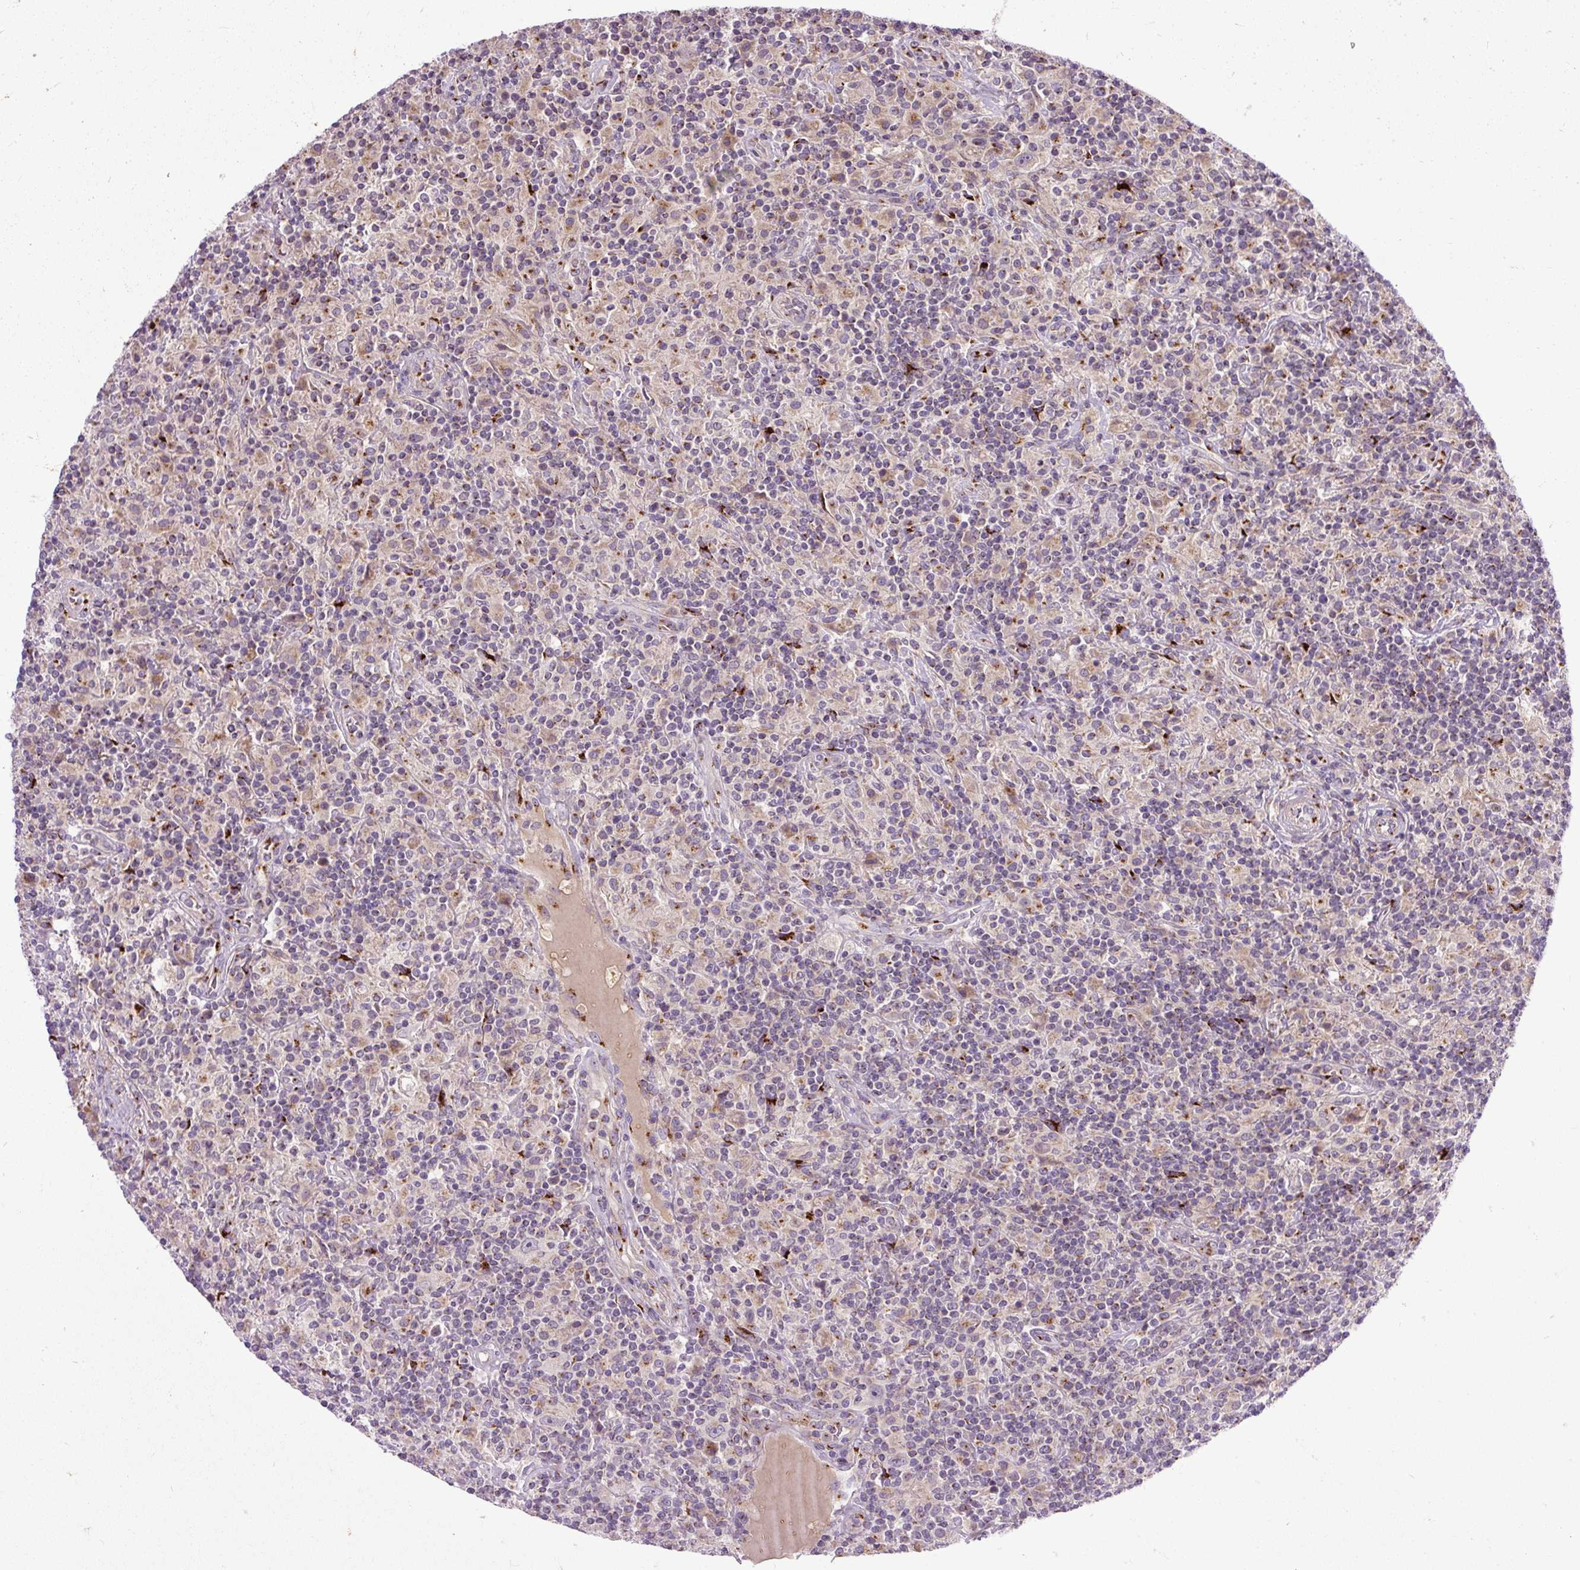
{"staining": {"intensity": "negative", "quantity": "none", "location": "none"}, "tissue": "lymphoma", "cell_type": "Tumor cells", "image_type": "cancer", "snomed": [{"axis": "morphology", "description": "Hodgkin's disease, NOS"}, {"axis": "topography", "description": "Lymph node"}], "caption": "Tumor cells are negative for protein expression in human lymphoma.", "gene": "MSMP", "patient": {"sex": "male", "age": 70}}